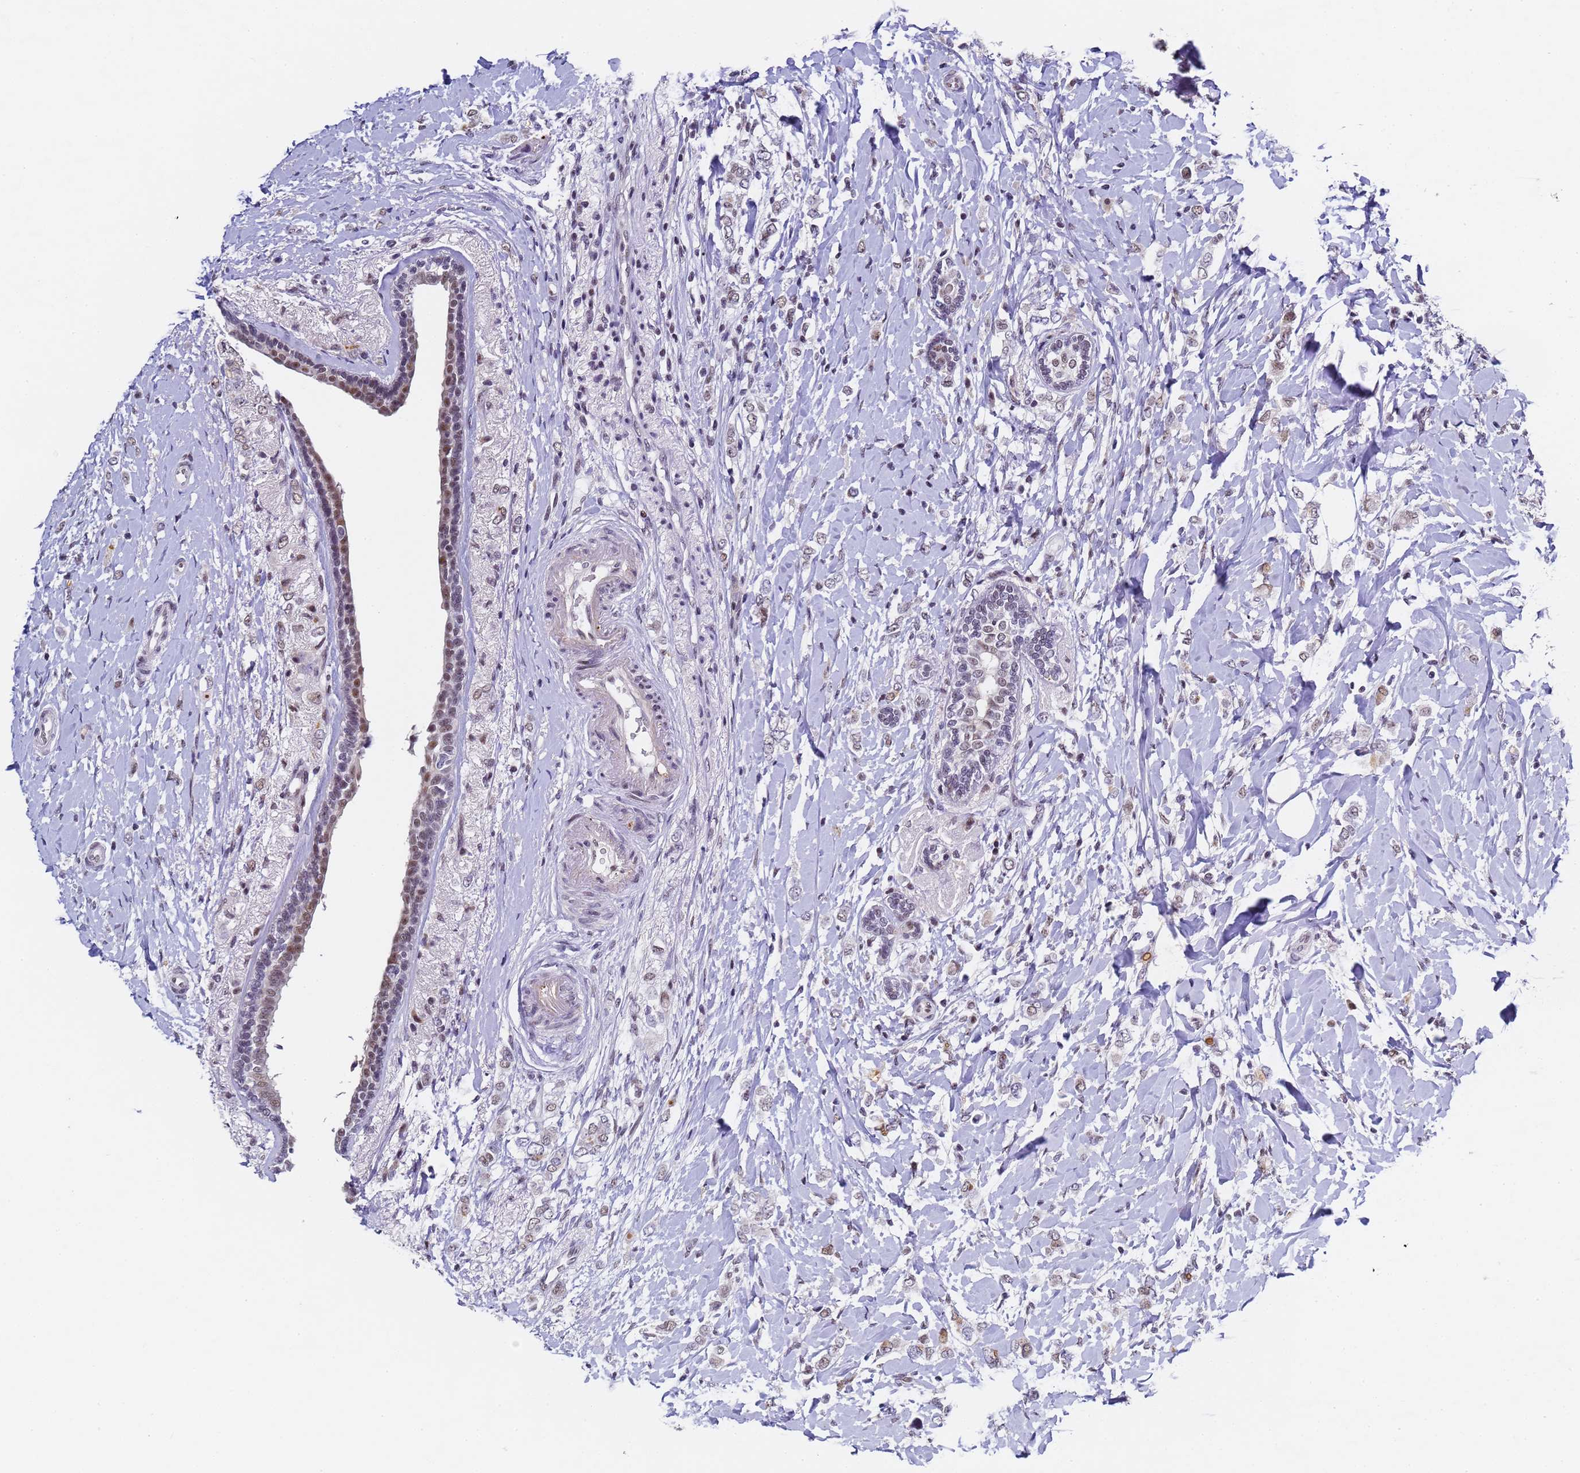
{"staining": {"intensity": "weak", "quantity": "25%-75%", "location": "nuclear"}, "tissue": "breast cancer", "cell_type": "Tumor cells", "image_type": "cancer", "snomed": [{"axis": "morphology", "description": "Normal tissue, NOS"}, {"axis": "morphology", "description": "Lobular carcinoma"}, {"axis": "topography", "description": "Breast"}], "caption": "Tumor cells show low levels of weak nuclear expression in approximately 25%-75% of cells in human lobular carcinoma (breast). (brown staining indicates protein expression, while blue staining denotes nuclei).", "gene": "FNBP4", "patient": {"sex": "female", "age": 47}}